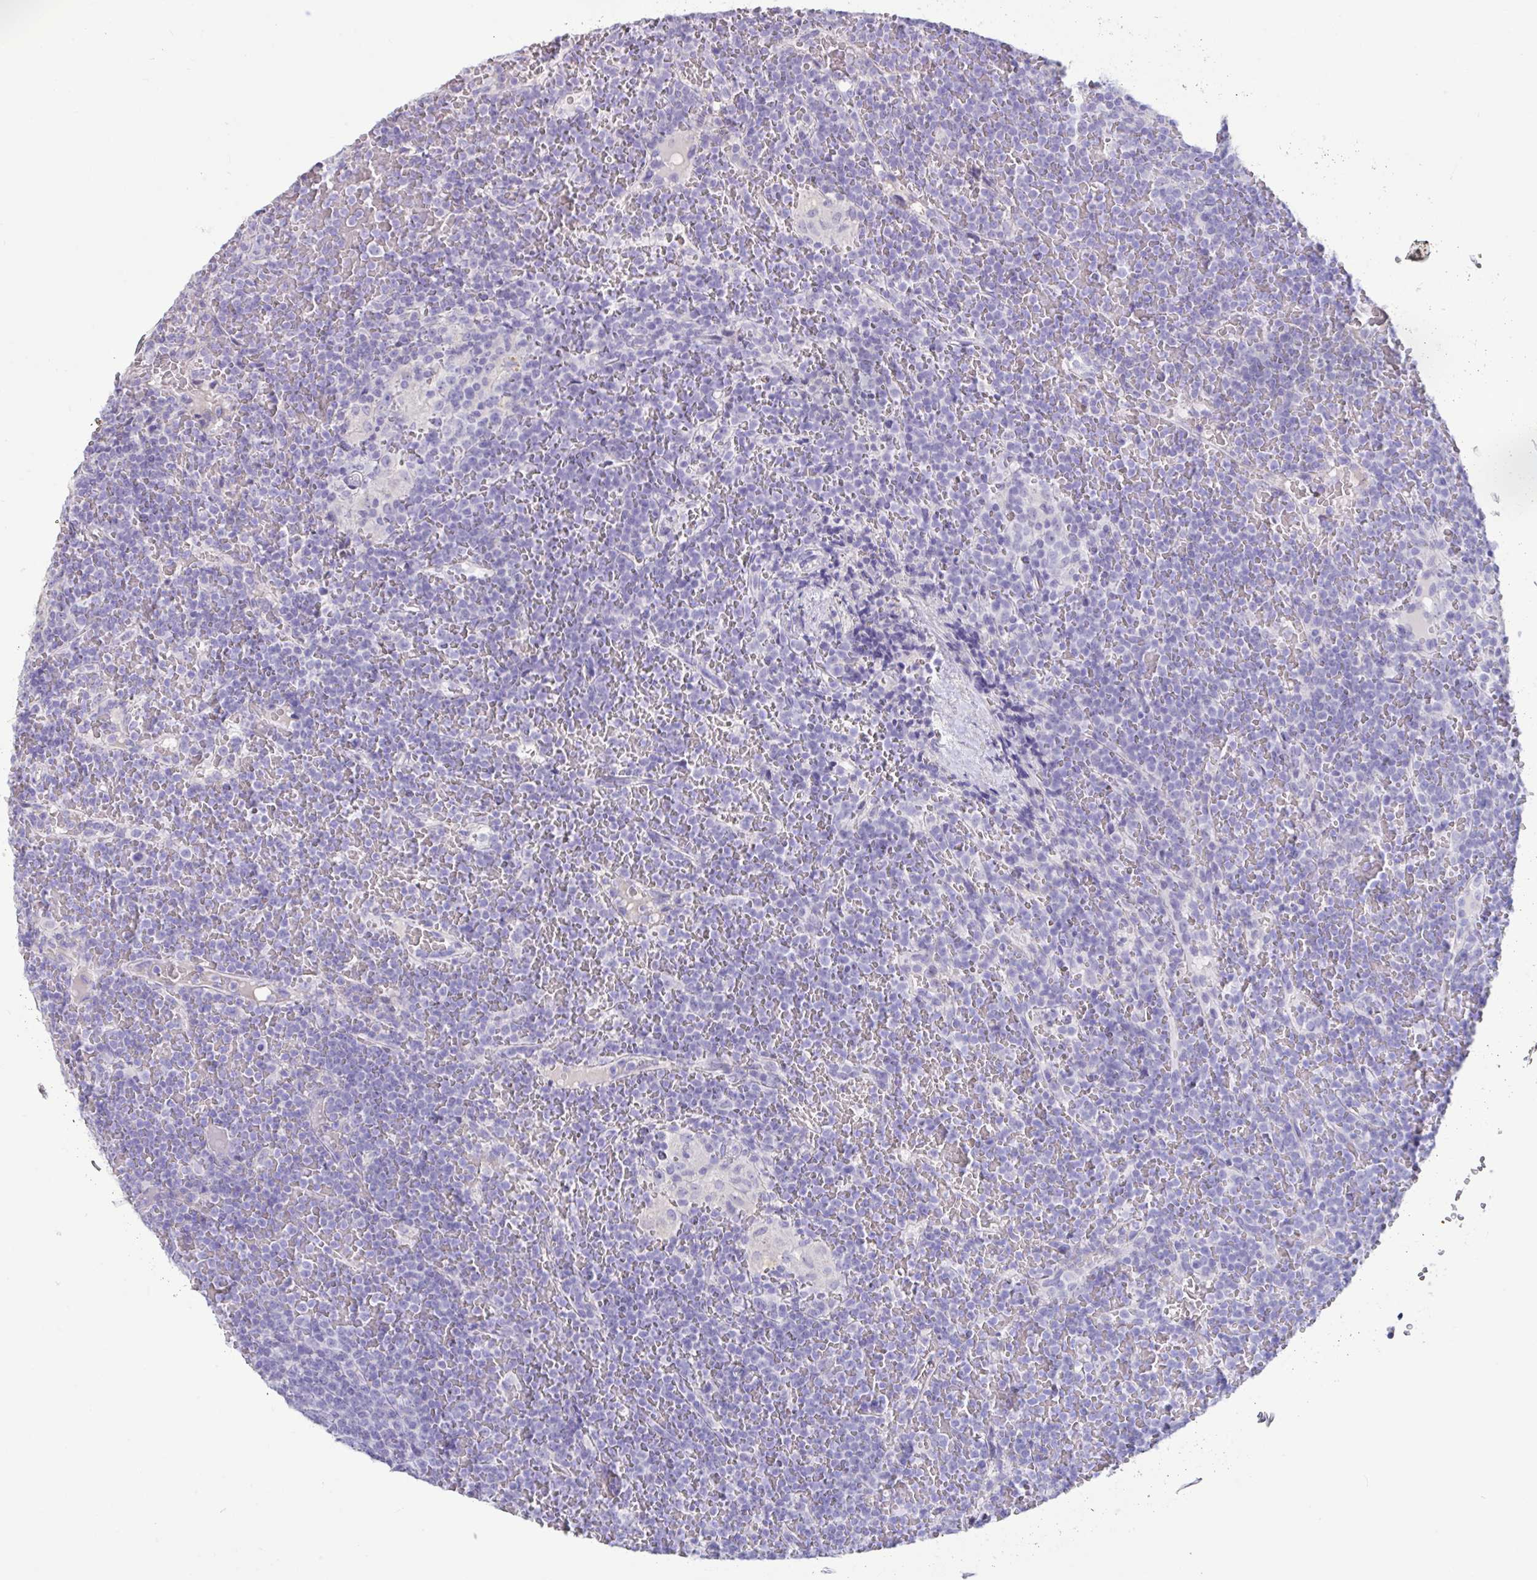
{"staining": {"intensity": "negative", "quantity": "none", "location": "none"}, "tissue": "lymphoma", "cell_type": "Tumor cells", "image_type": "cancer", "snomed": [{"axis": "morphology", "description": "Malignant lymphoma, non-Hodgkin's type, Low grade"}, {"axis": "topography", "description": "Spleen"}], "caption": "This is an immunohistochemistry (IHC) histopathology image of lymphoma. There is no expression in tumor cells.", "gene": "TNNC1", "patient": {"sex": "female", "age": 19}}